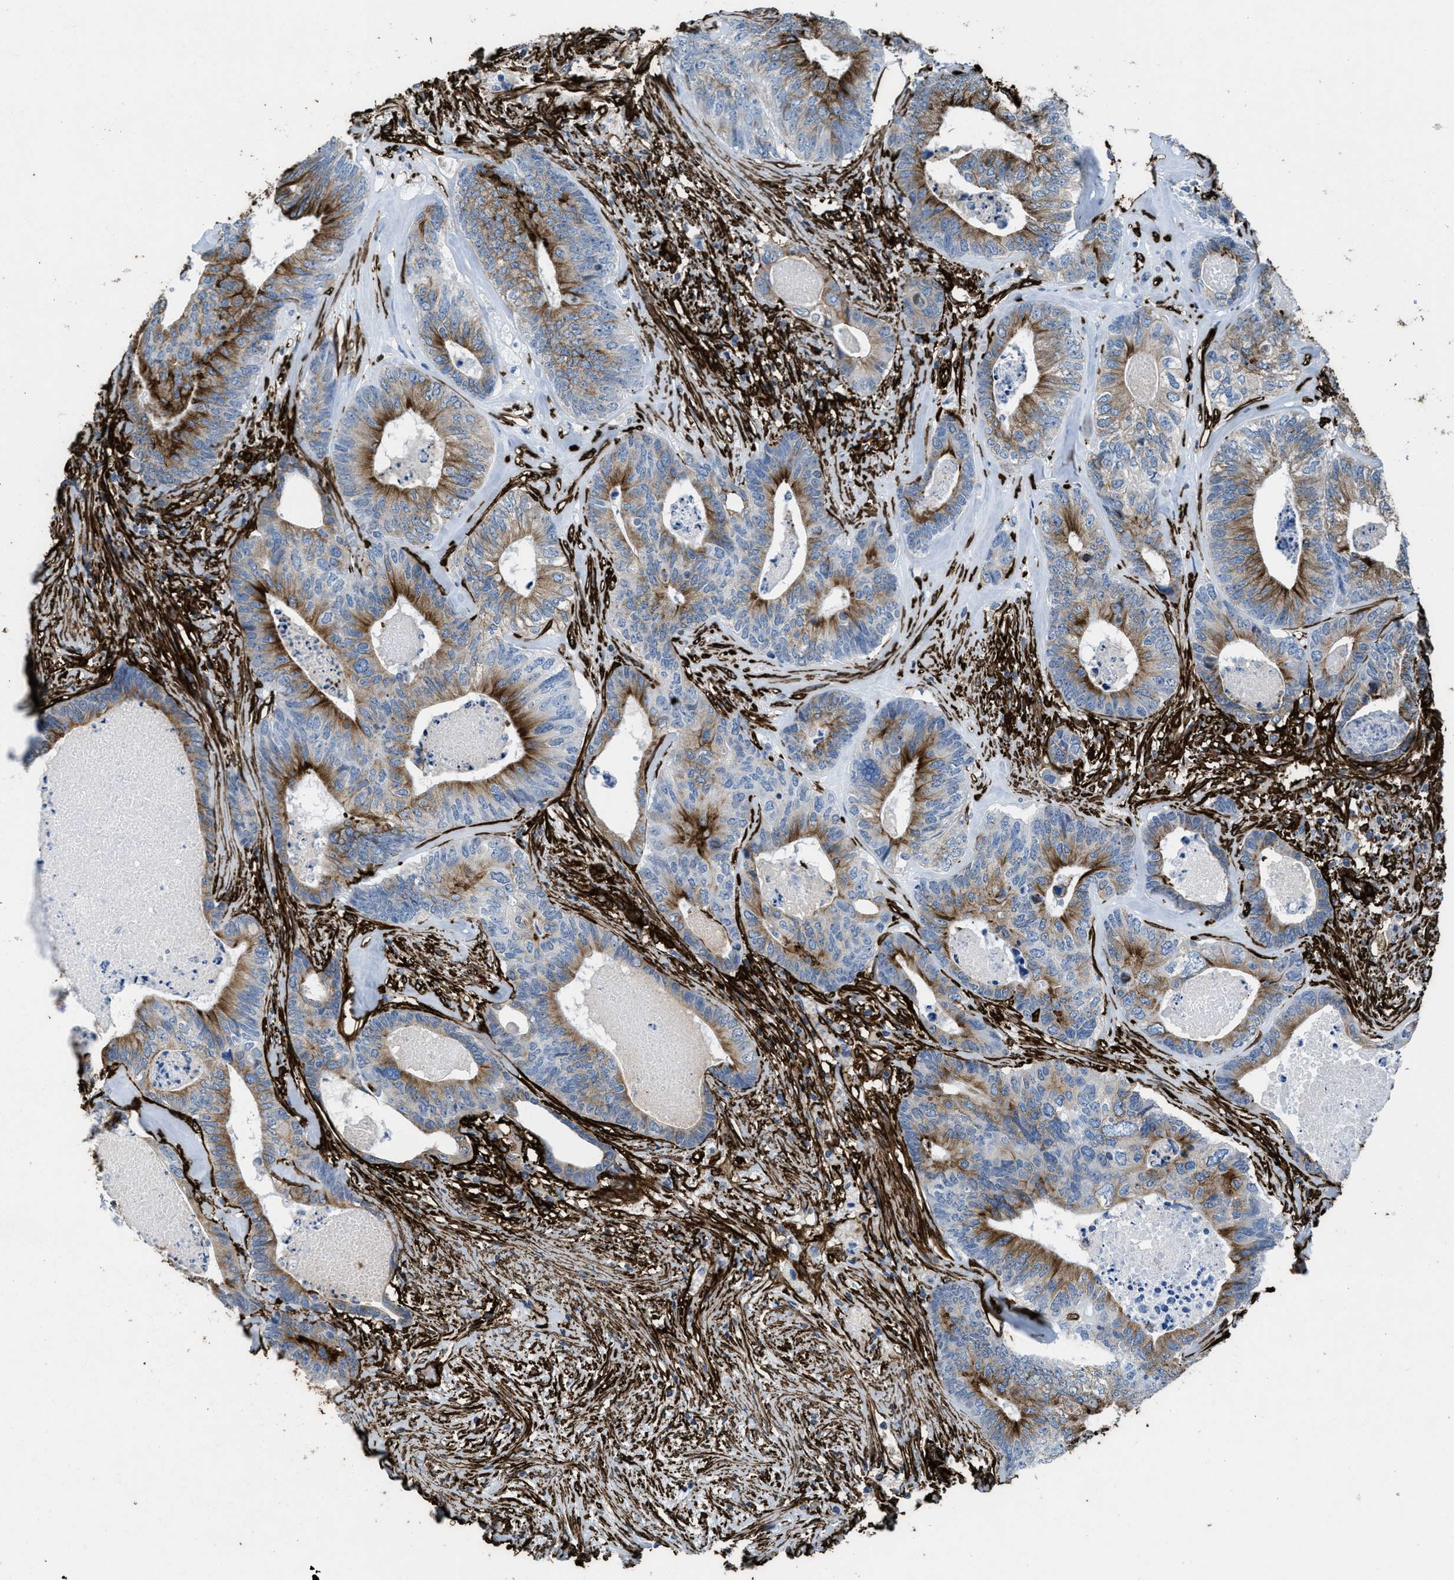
{"staining": {"intensity": "strong", "quantity": ">75%", "location": "cytoplasmic/membranous"}, "tissue": "colorectal cancer", "cell_type": "Tumor cells", "image_type": "cancer", "snomed": [{"axis": "morphology", "description": "Adenocarcinoma, NOS"}, {"axis": "topography", "description": "Colon"}], "caption": "Brown immunohistochemical staining in colorectal cancer (adenocarcinoma) exhibits strong cytoplasmic/membranous positivity in approximately >75% of tumor cells.", "gene": "CALD1", "patient": {"sex": "female", "age": 67}}